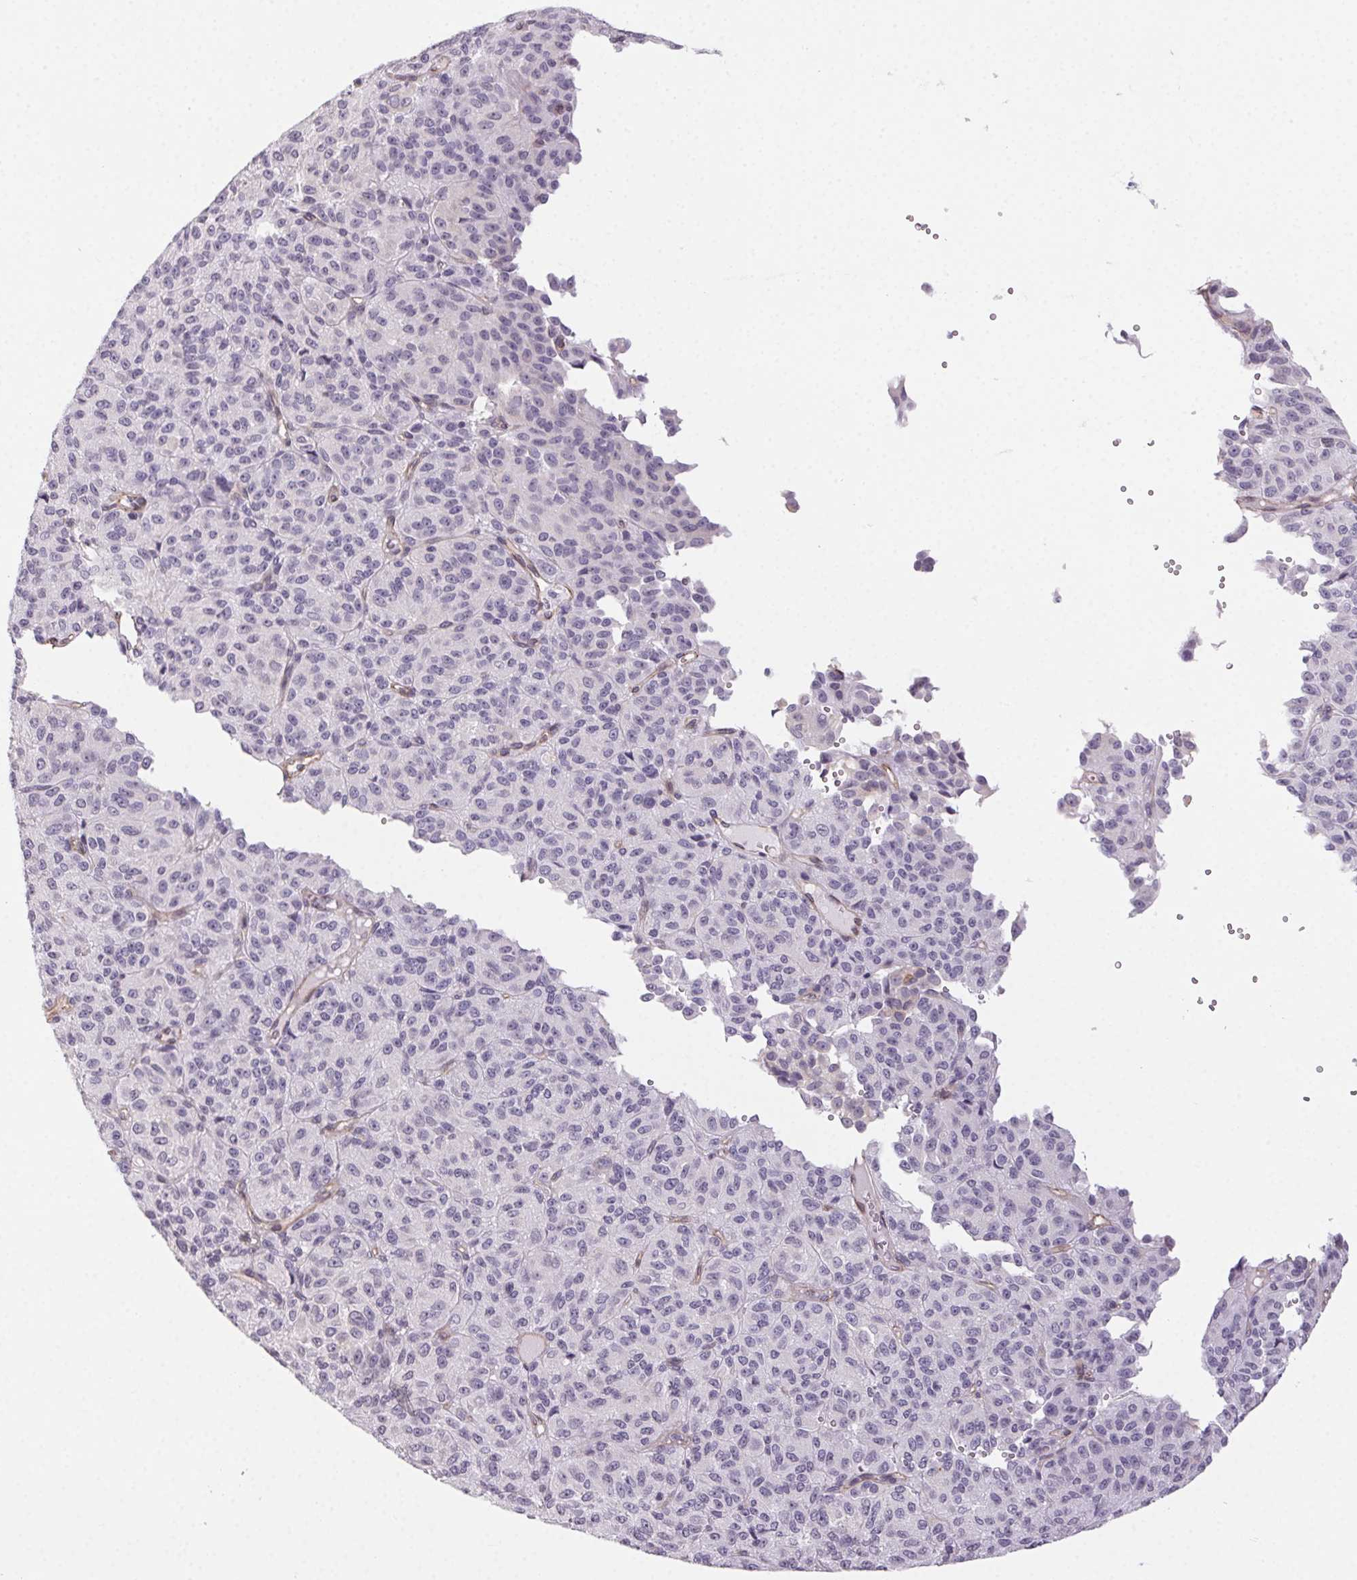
{"staining": {"intensity": "negative", "quantity": "none", "location": "none"}, "tissue": "melanoma", "cell_type": "Tumor cells", "image_type": "cancer", "snomed": [{"axis": "morphology", "description": "Malignant melanoma, Metastatic site"}, {"axis": "topography", "description": "Brain"}], "caption": "Tumor cells show no significant staining in melanoma.", "gene": "PLA2G4F", "patient": {"sex": "female", "age": 56}}